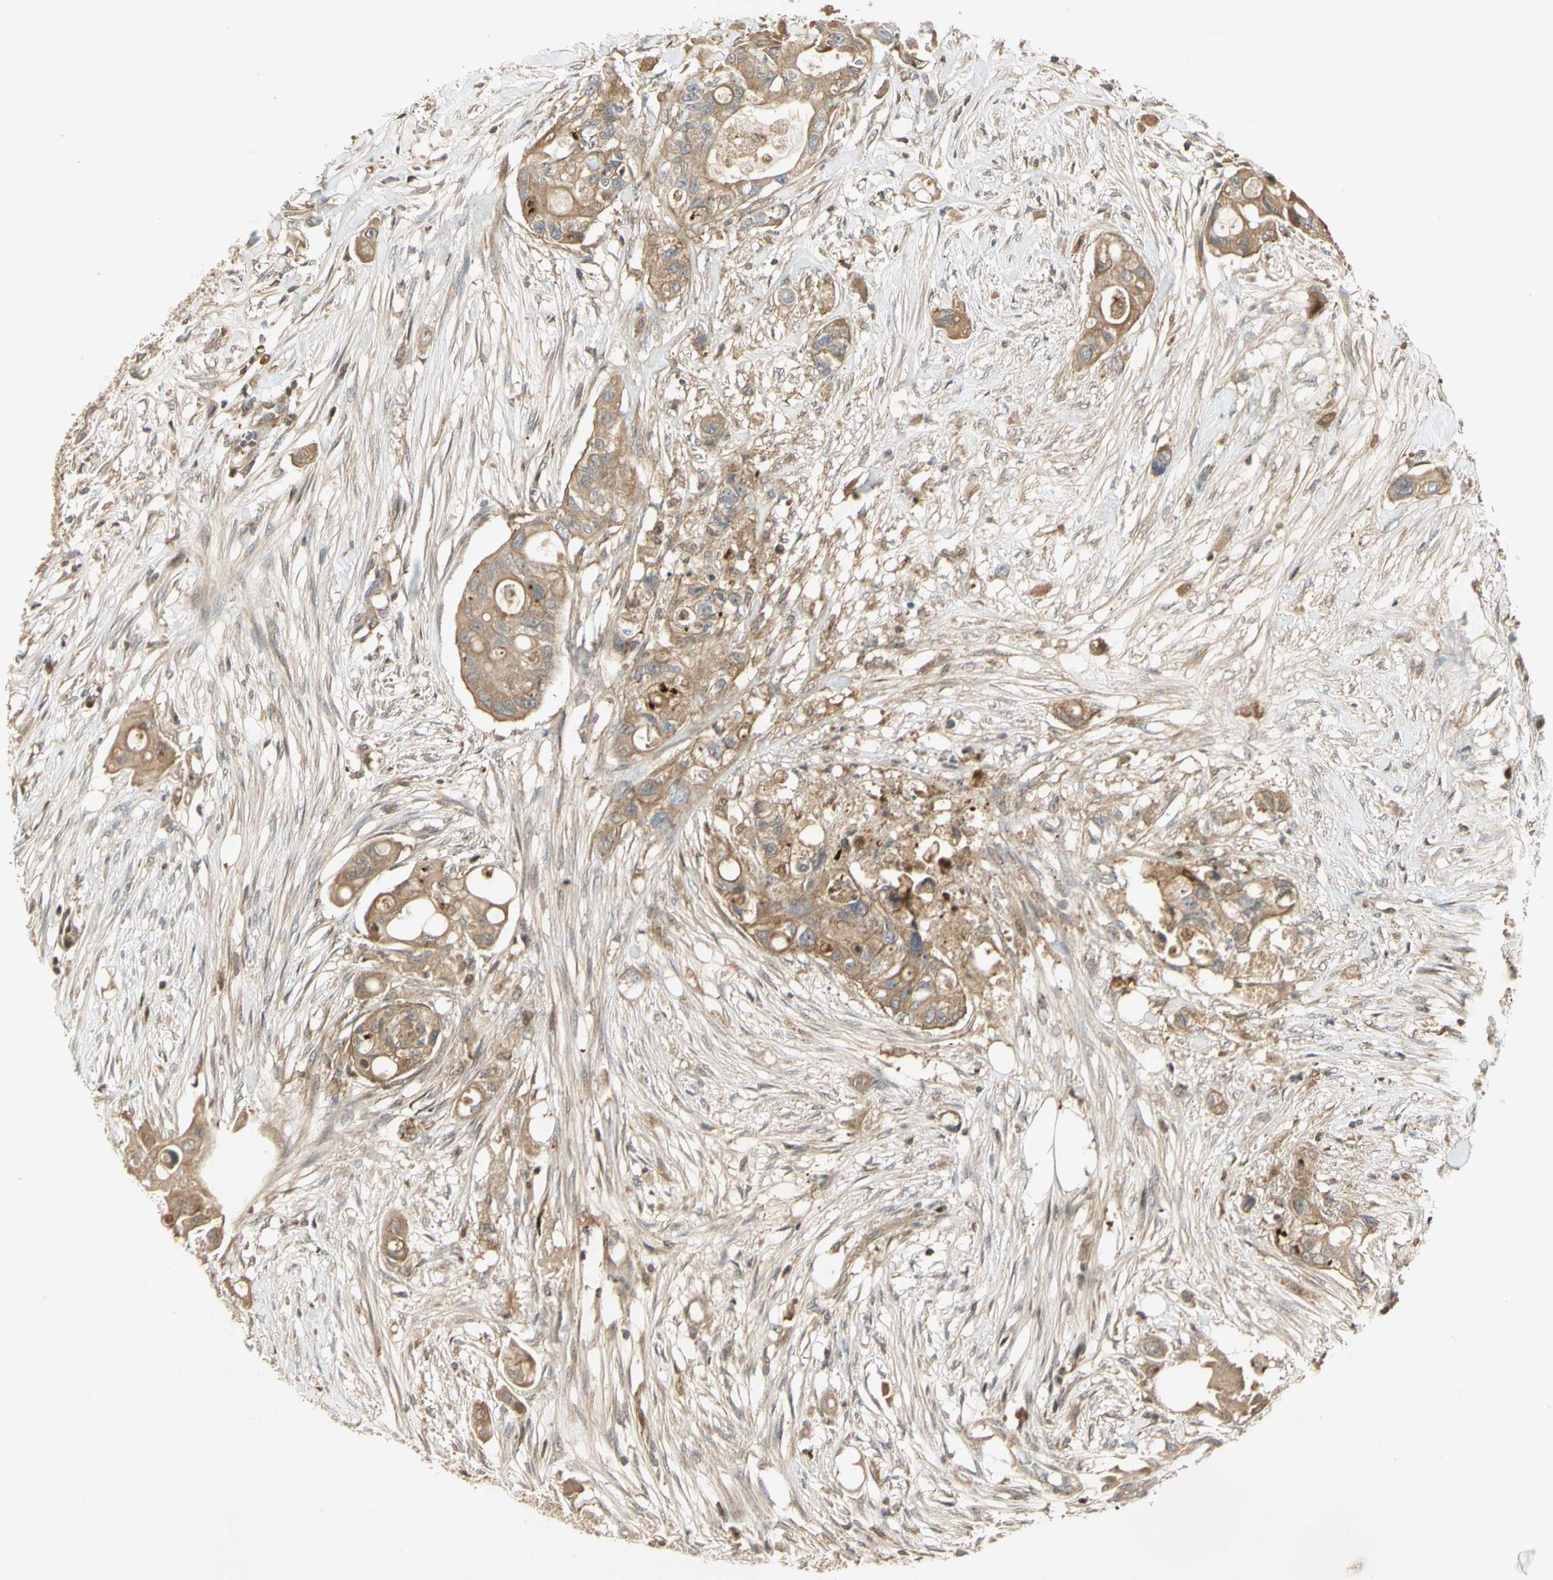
{"staining": {"intensity": "weak", "quantity": ">75%", "location": "cytoplasmic/membranous"}, "tissue": "colorectal cancer", "cell_type": "Tumor cells", "image_type": "cancer", "snomed": [{"axis": "morphology", "description": "Adenocarcinoma, NOS"}, {"axis": "topography", "description": "Colon"}], "caption": "Approximately >75% of tumor cells in colorectal cancer (adenocarcinoma) demonstrate weak cytoplasmic/membranous protein expression as visualized by brown immunohistochemical staining.", "gene": "NRG4", "patient": {"sex": "female", "age": 57}}